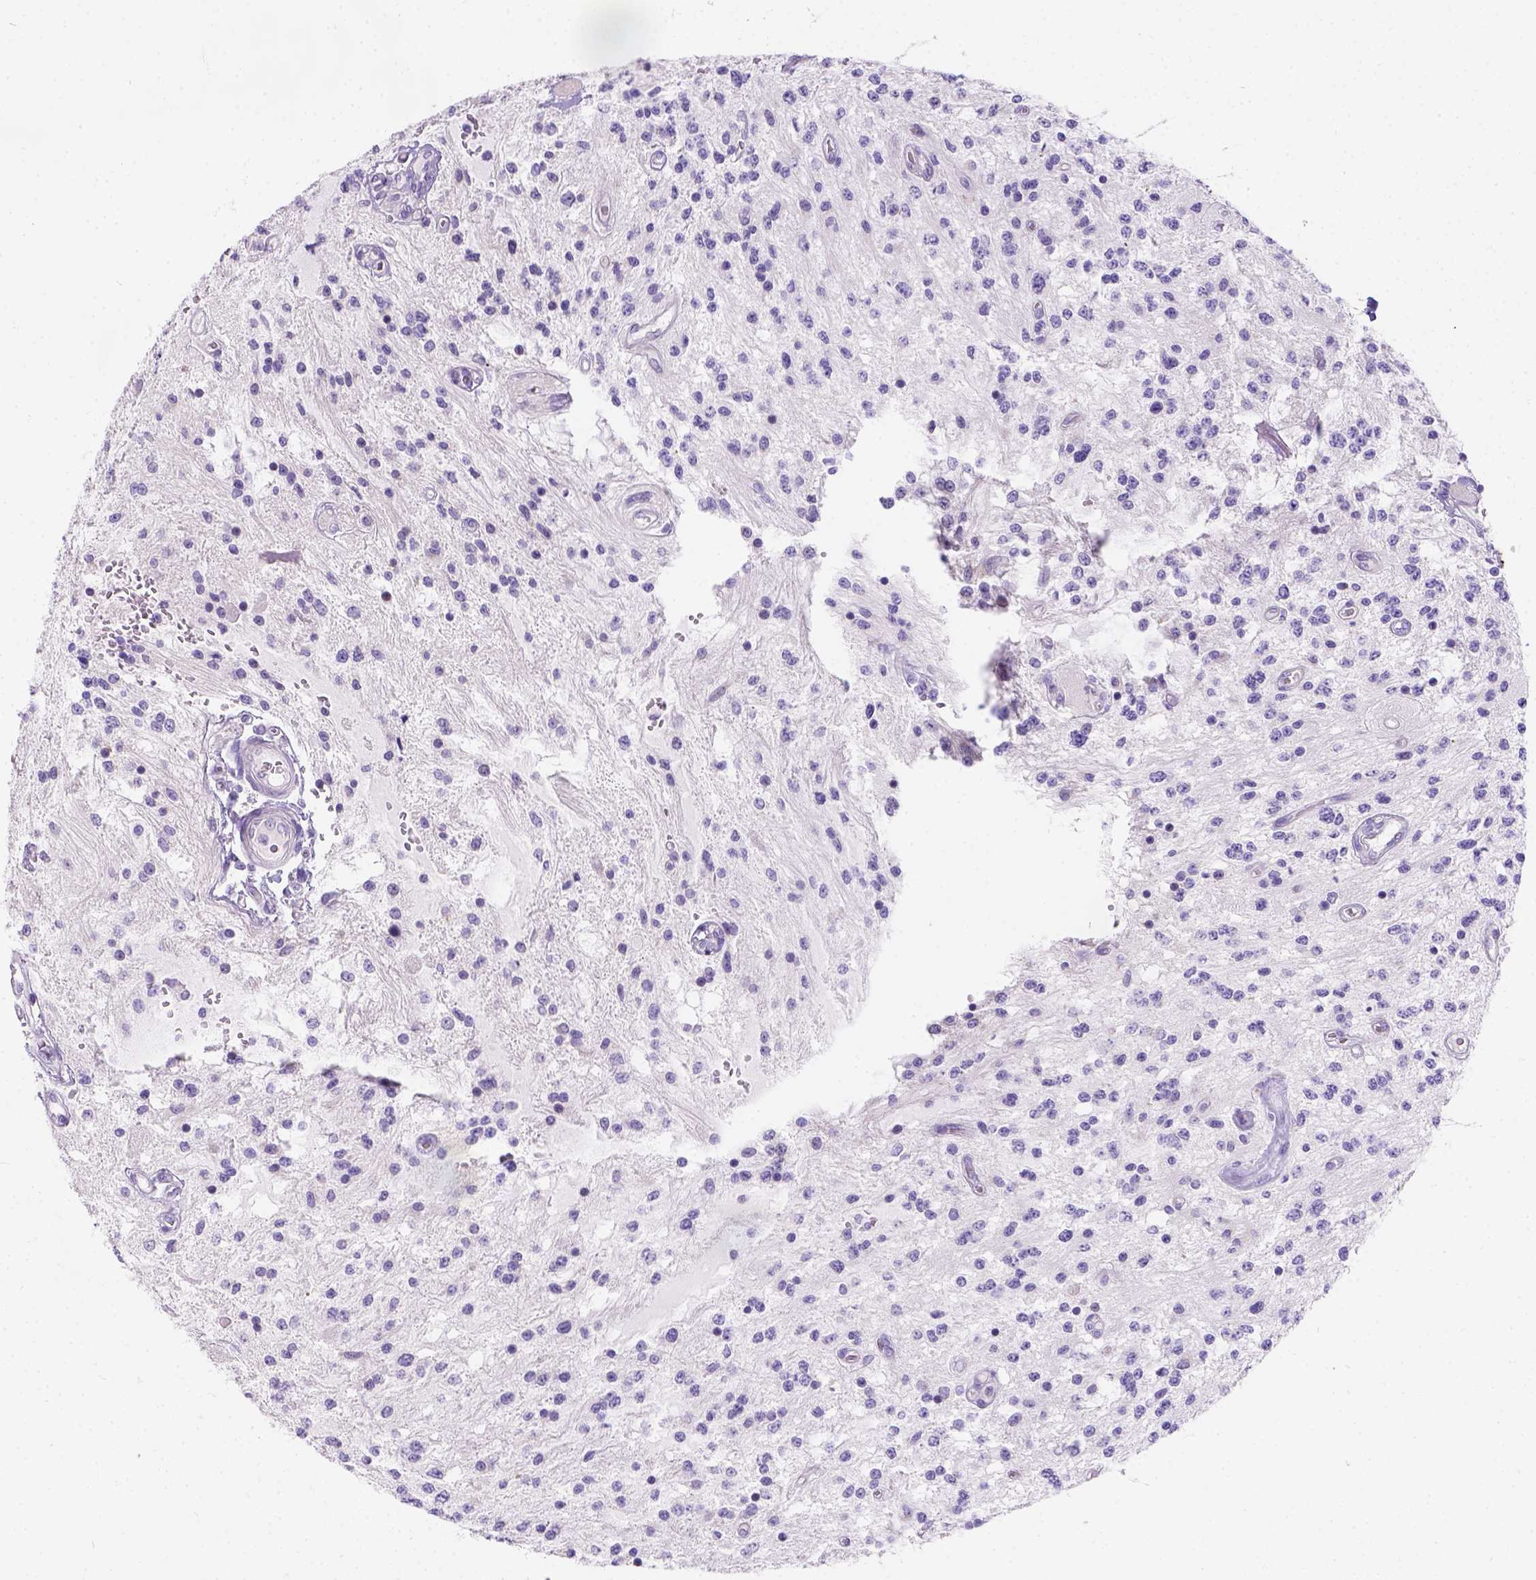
{"staining": {"intensity": "negative", "quantity": "none", "location": "none"}, "tissue": "glioma", "cell_type": "Tumor cells", "image_type": "cancer", "snomed": [{"axis": "morphology", "description": "Glioma, malignant, Low grade"}, {"axis": "topography", "description": "Cerebellum"}], "caption": "An image of human malignant glioma (low-grade) is negative for staining in tumor cells. (DAB IHC, high magnification).", "gene": "PHF7", "patient": {"sex": "female", "age": 14}}